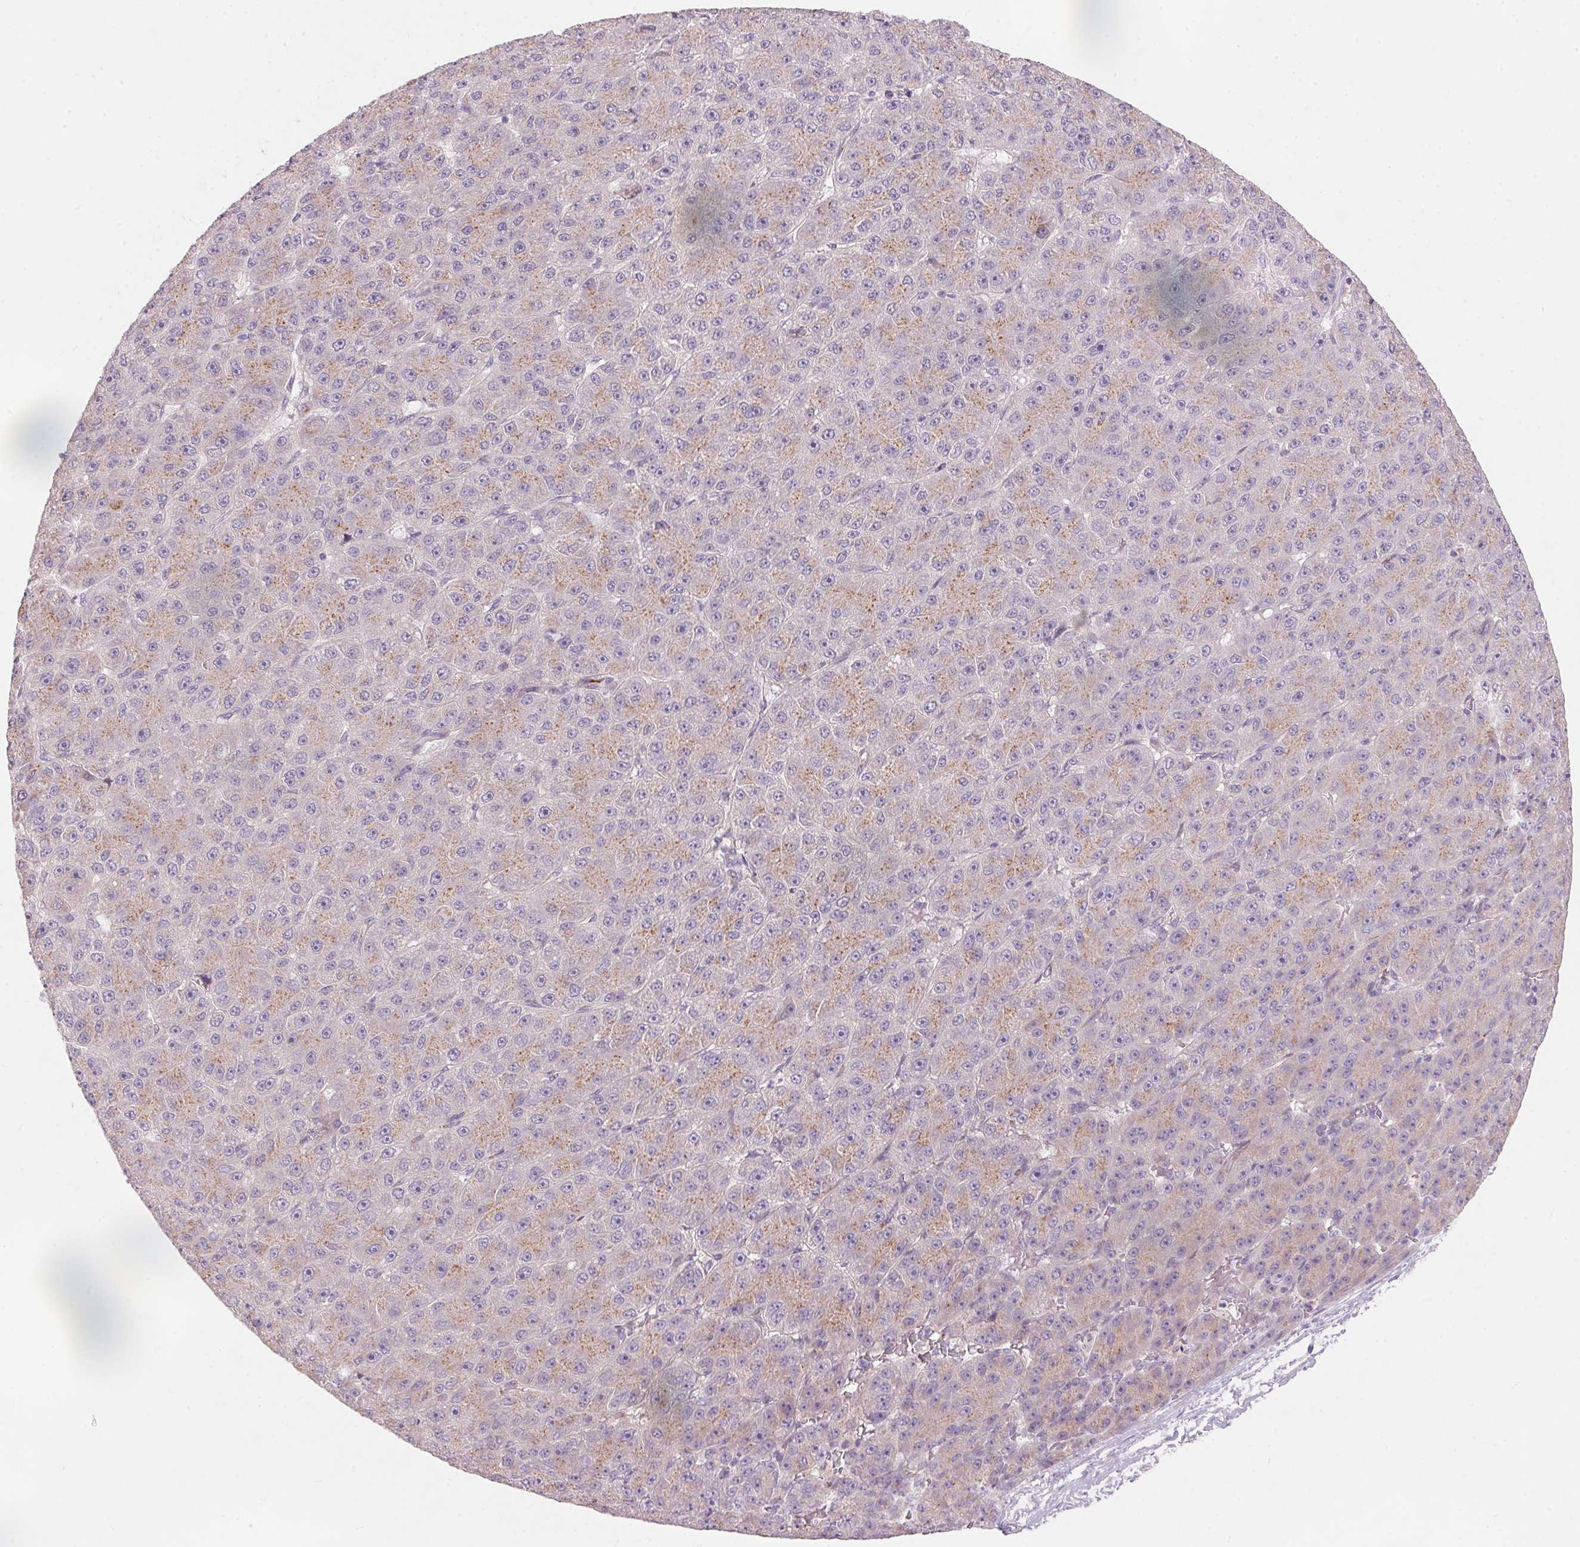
{"staining": {"intensity": "weak", "quantity": "25%-75%", "location": "cytoplasmic/membranous"}, "tissue": "liver cancer", "cell_type": "Tumor cells", "image_type": "cancer", "snomed": [{"axis": "morphology", "description": "Carcinoma, Hepatocellular, NOS"}, {"axis": "topography", "description": "Liver"}], "caption": "IHC micrograph of hepatocellular carcinoma (liver) stained for a protein (brown), which exhibits low levels of weak cytoplasmic/membranous staining in about 25%-75% of tumor cells.", "gene": "DRAM2", "patient": {"sex": "male", "age": 67}}